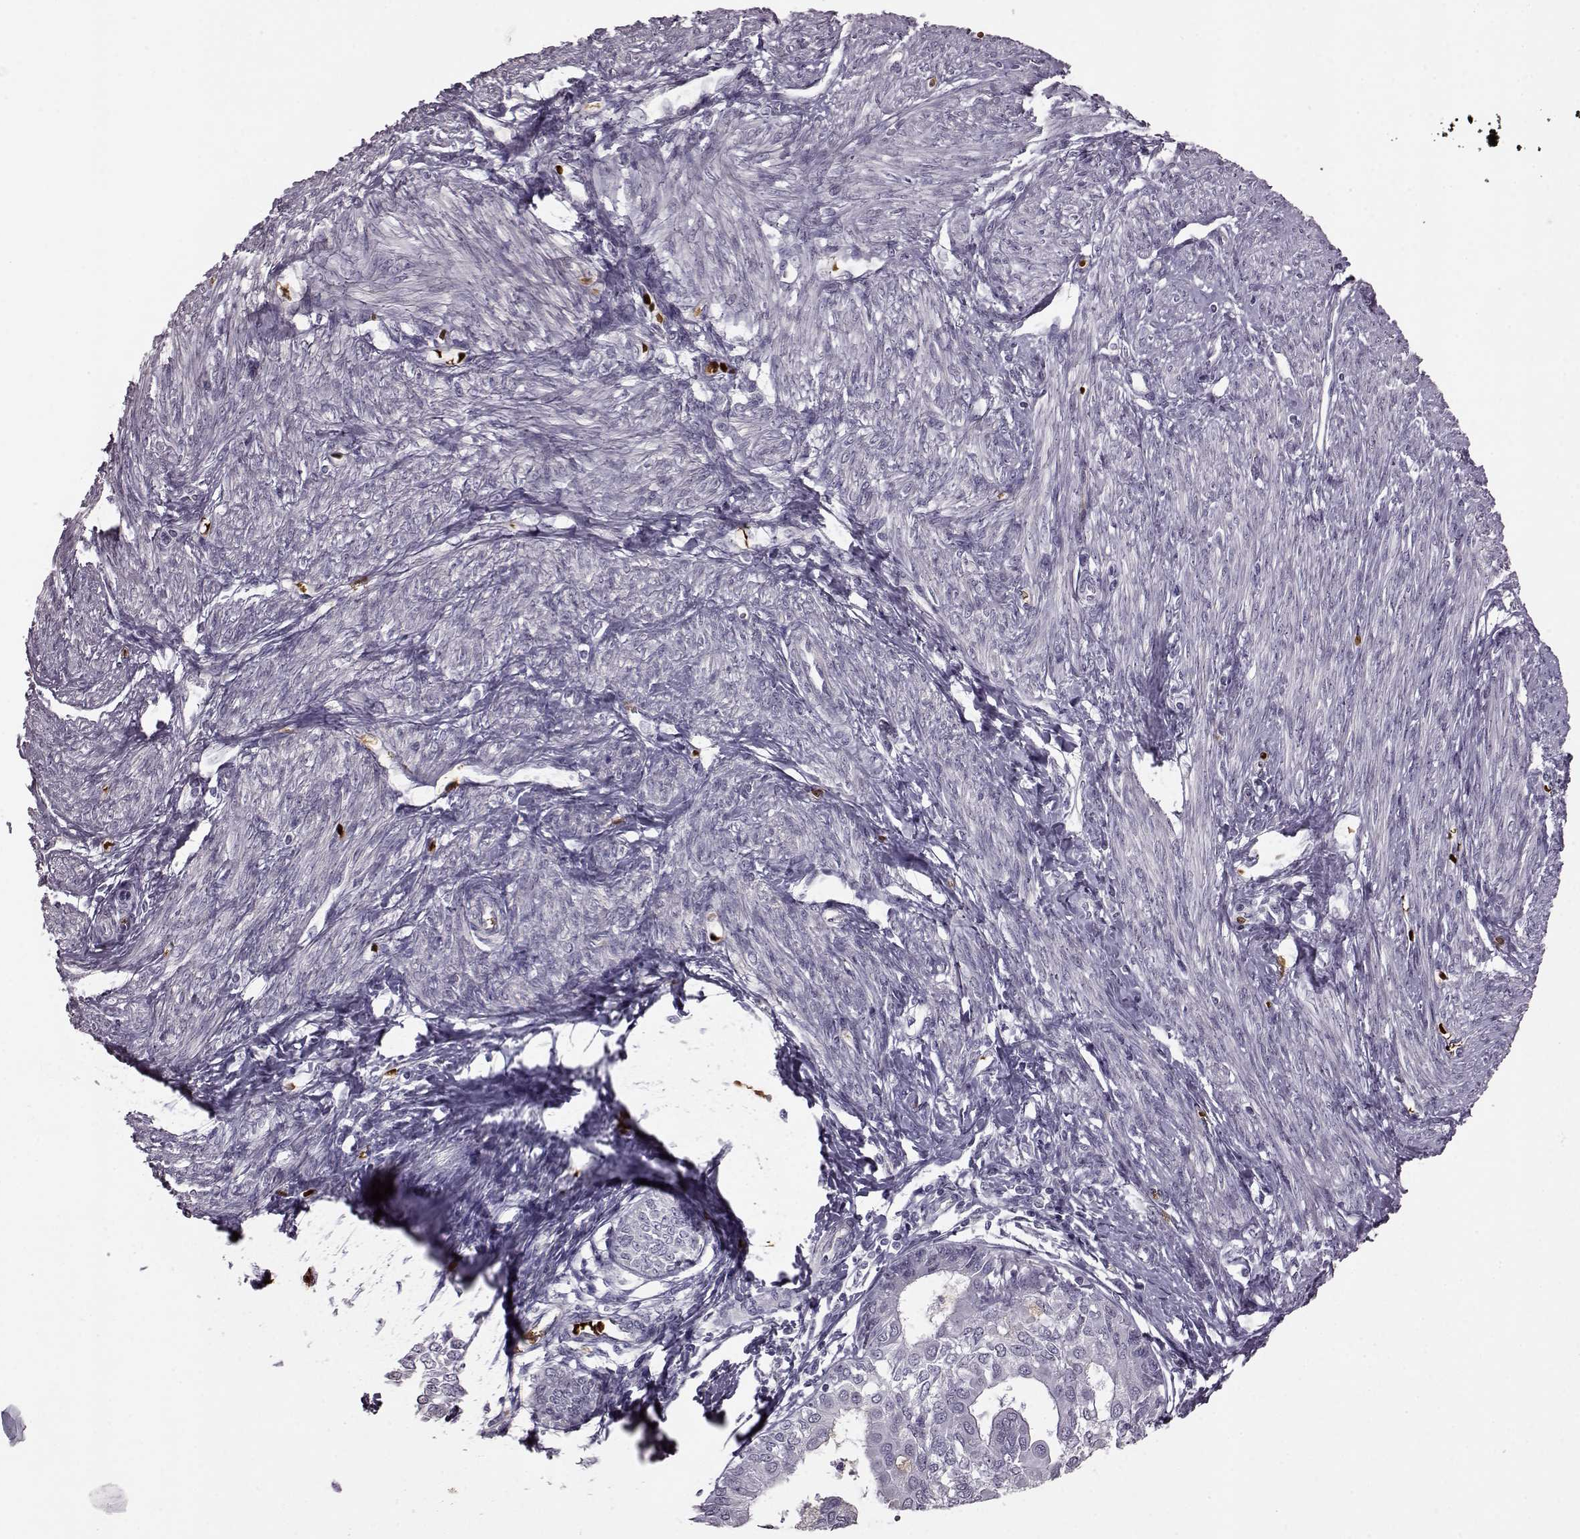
{"staining": {"intensity": "negative", "quantity": "none", "location": "none"}, "tissue": "endometrial cancer", "cell_type": "Tumor cells", "image_type": "cancer", "snomed": [{"axis": "morphology", "description": "Adenocarcinoma, NOS"}, {"axis": "topography", "description": "Endometrium"}], "caption": "High magnification brightfield microscopy of endometrial cancer (adenocarcinoma) stained with DAB (brown) and counterstained with hematoxylin (blue): tumor cells show no significant positivity. (DAB (3,3'-diaminobenzidine) immunohistochemistry (IHC) visualized using brightfield microscopy, high magnification).", "gene": "PROP1", "patient": {"sex": "female", "age": 68}}